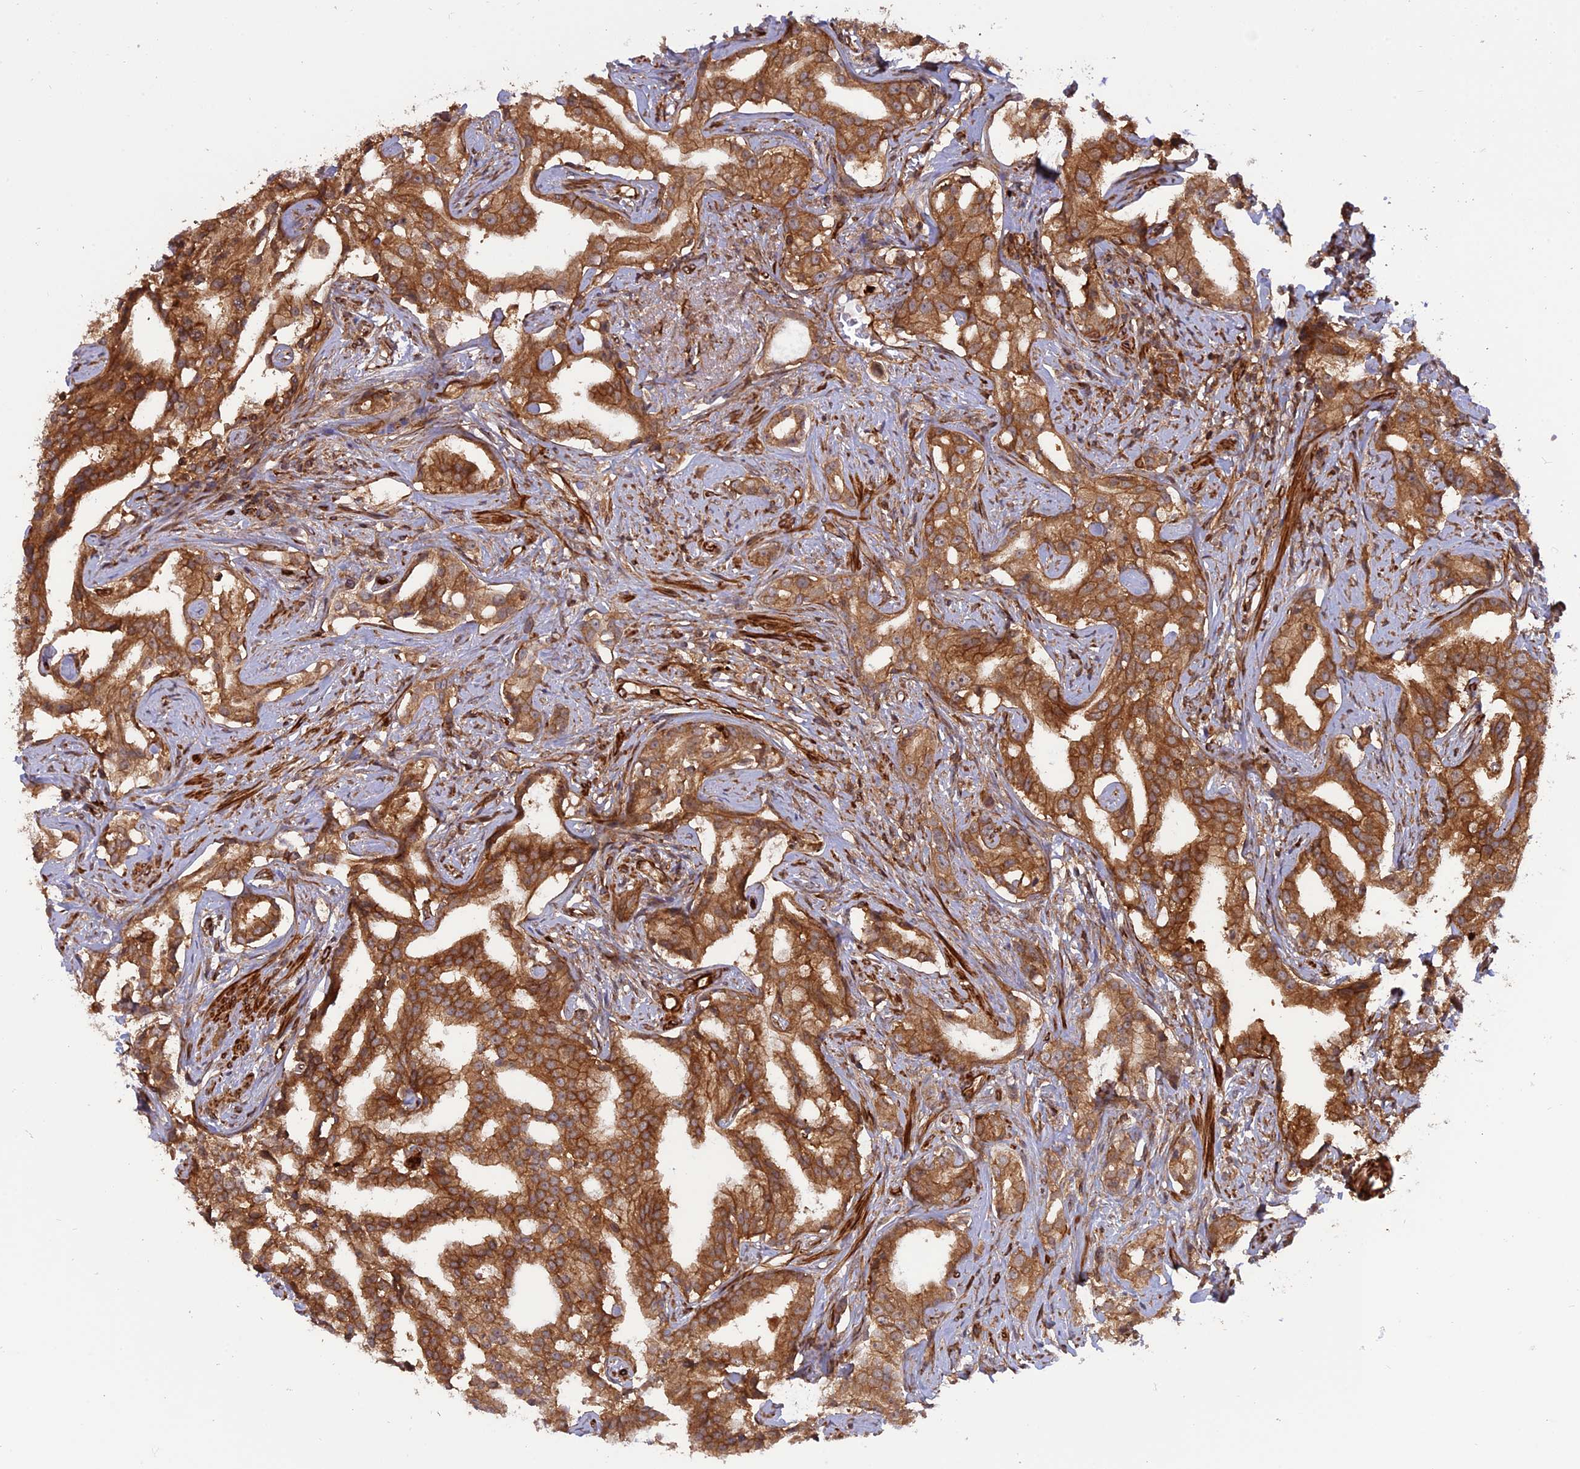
{"staining": {"intensity": "strong", "quantity": ">75%", "location": "cytoplasmic/membranous"}, "tissue": "prostate cancer", "cell_type": "Tumor cells", "image_type": "cancer", "snomed": [{"axis": "morphology", "description": "Adenocarcinoma, High grade"}, {"axis": "topography", "description": "Prostate"}], "caption": "An image of human prostate high-grade adenocarcinoma stained for a protein shows strong cytoplasmic/membranous brown staining in tumor cells. (IHC, brightfield microscopy, high magnification).", "gene": "PHLDB3", "patient": {"sex": "male", "age": 67}}